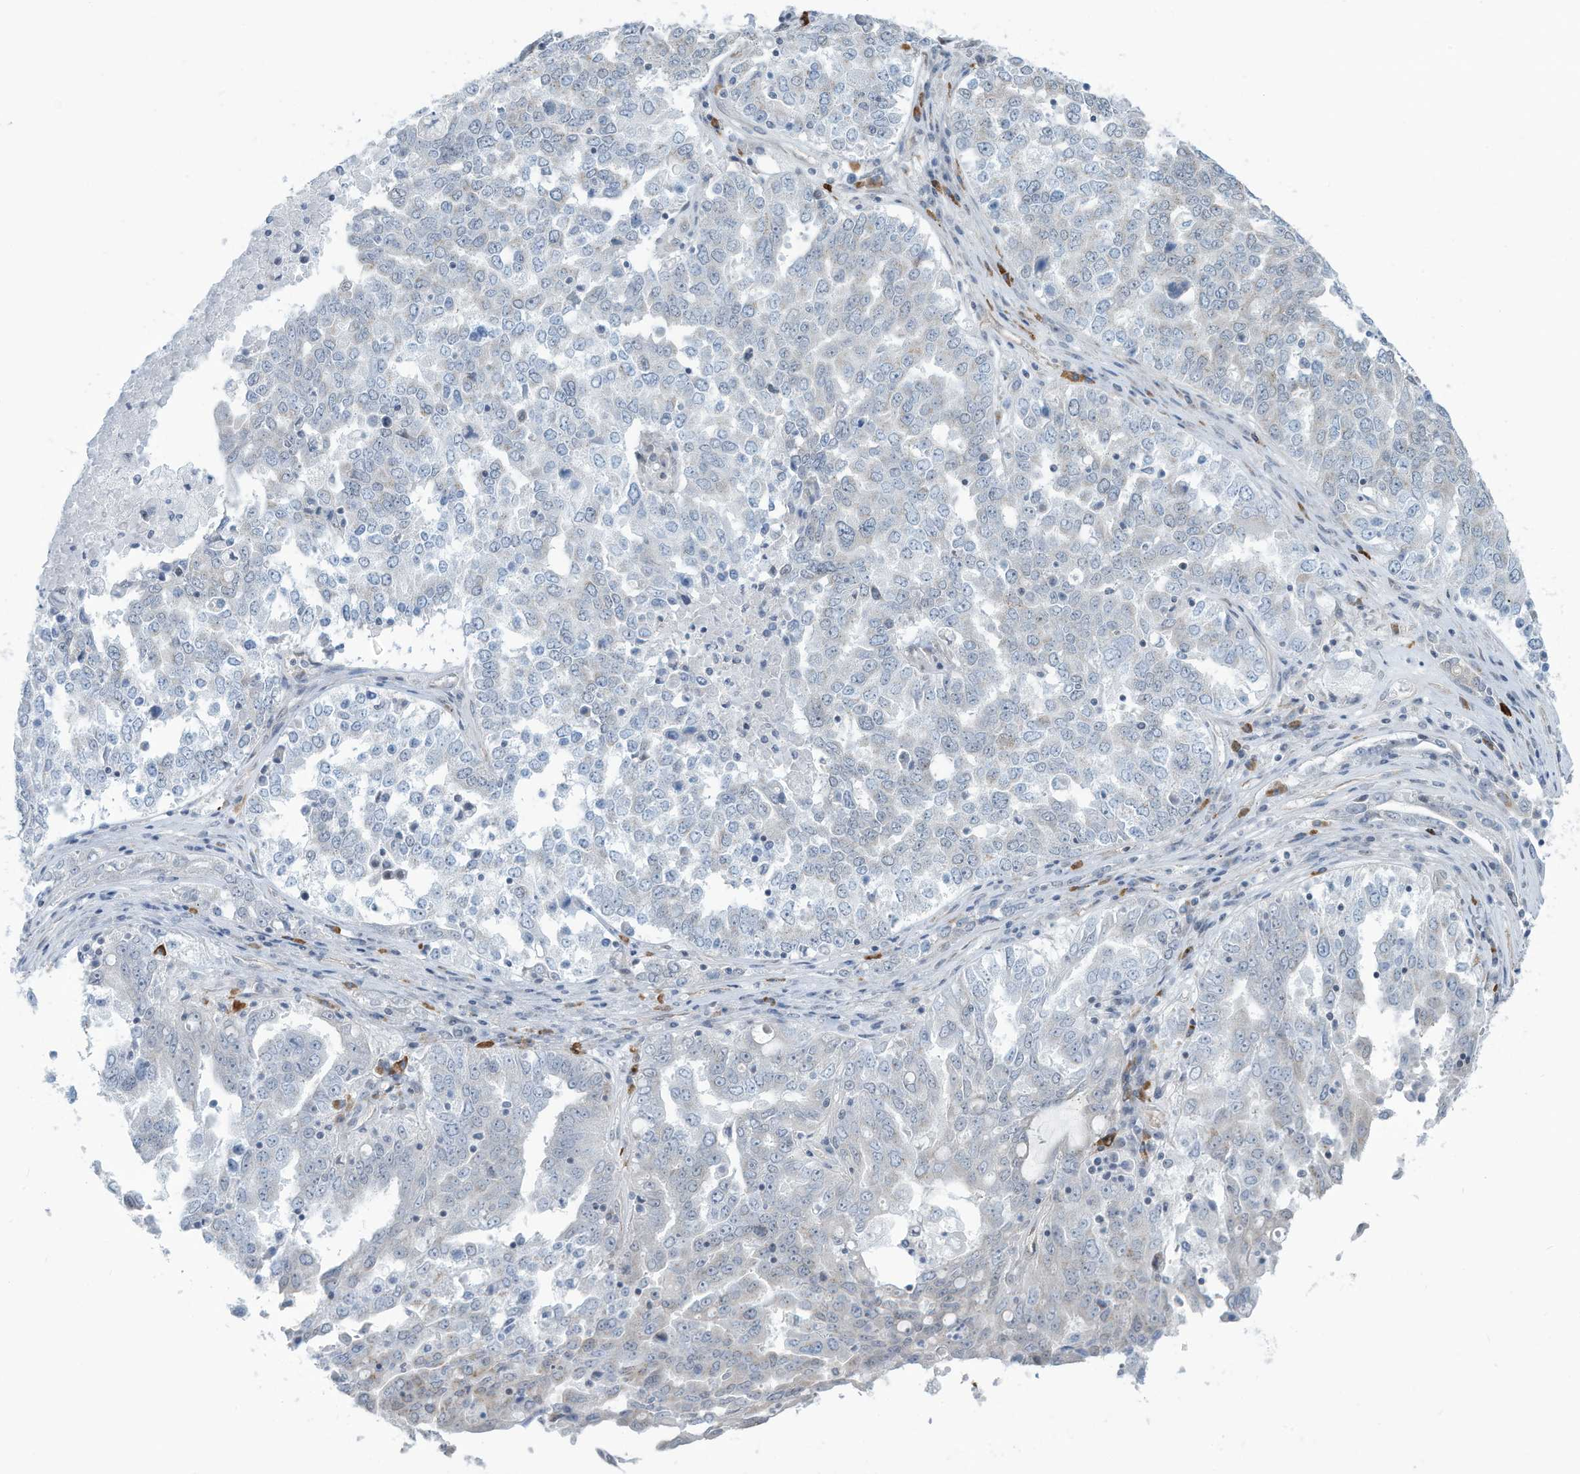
{"staining": {"intensity": "negative", "quantity": "none", "location": "none"}, "tissue": "ovarian cancer", "cell_type": "Tumor cells", "image_type": "cancer", "snomed": [{"axis": "morphology", "description": "Carcinoma, endometroid"}, {"axis": "topography", "description": "Ovary"}], "caption": "Tumor cells show no significant protein positivity in endometroid carcinoma (ovarian).", "gene": "SARNP", "patient": {"sex": "female", "age": 62}}